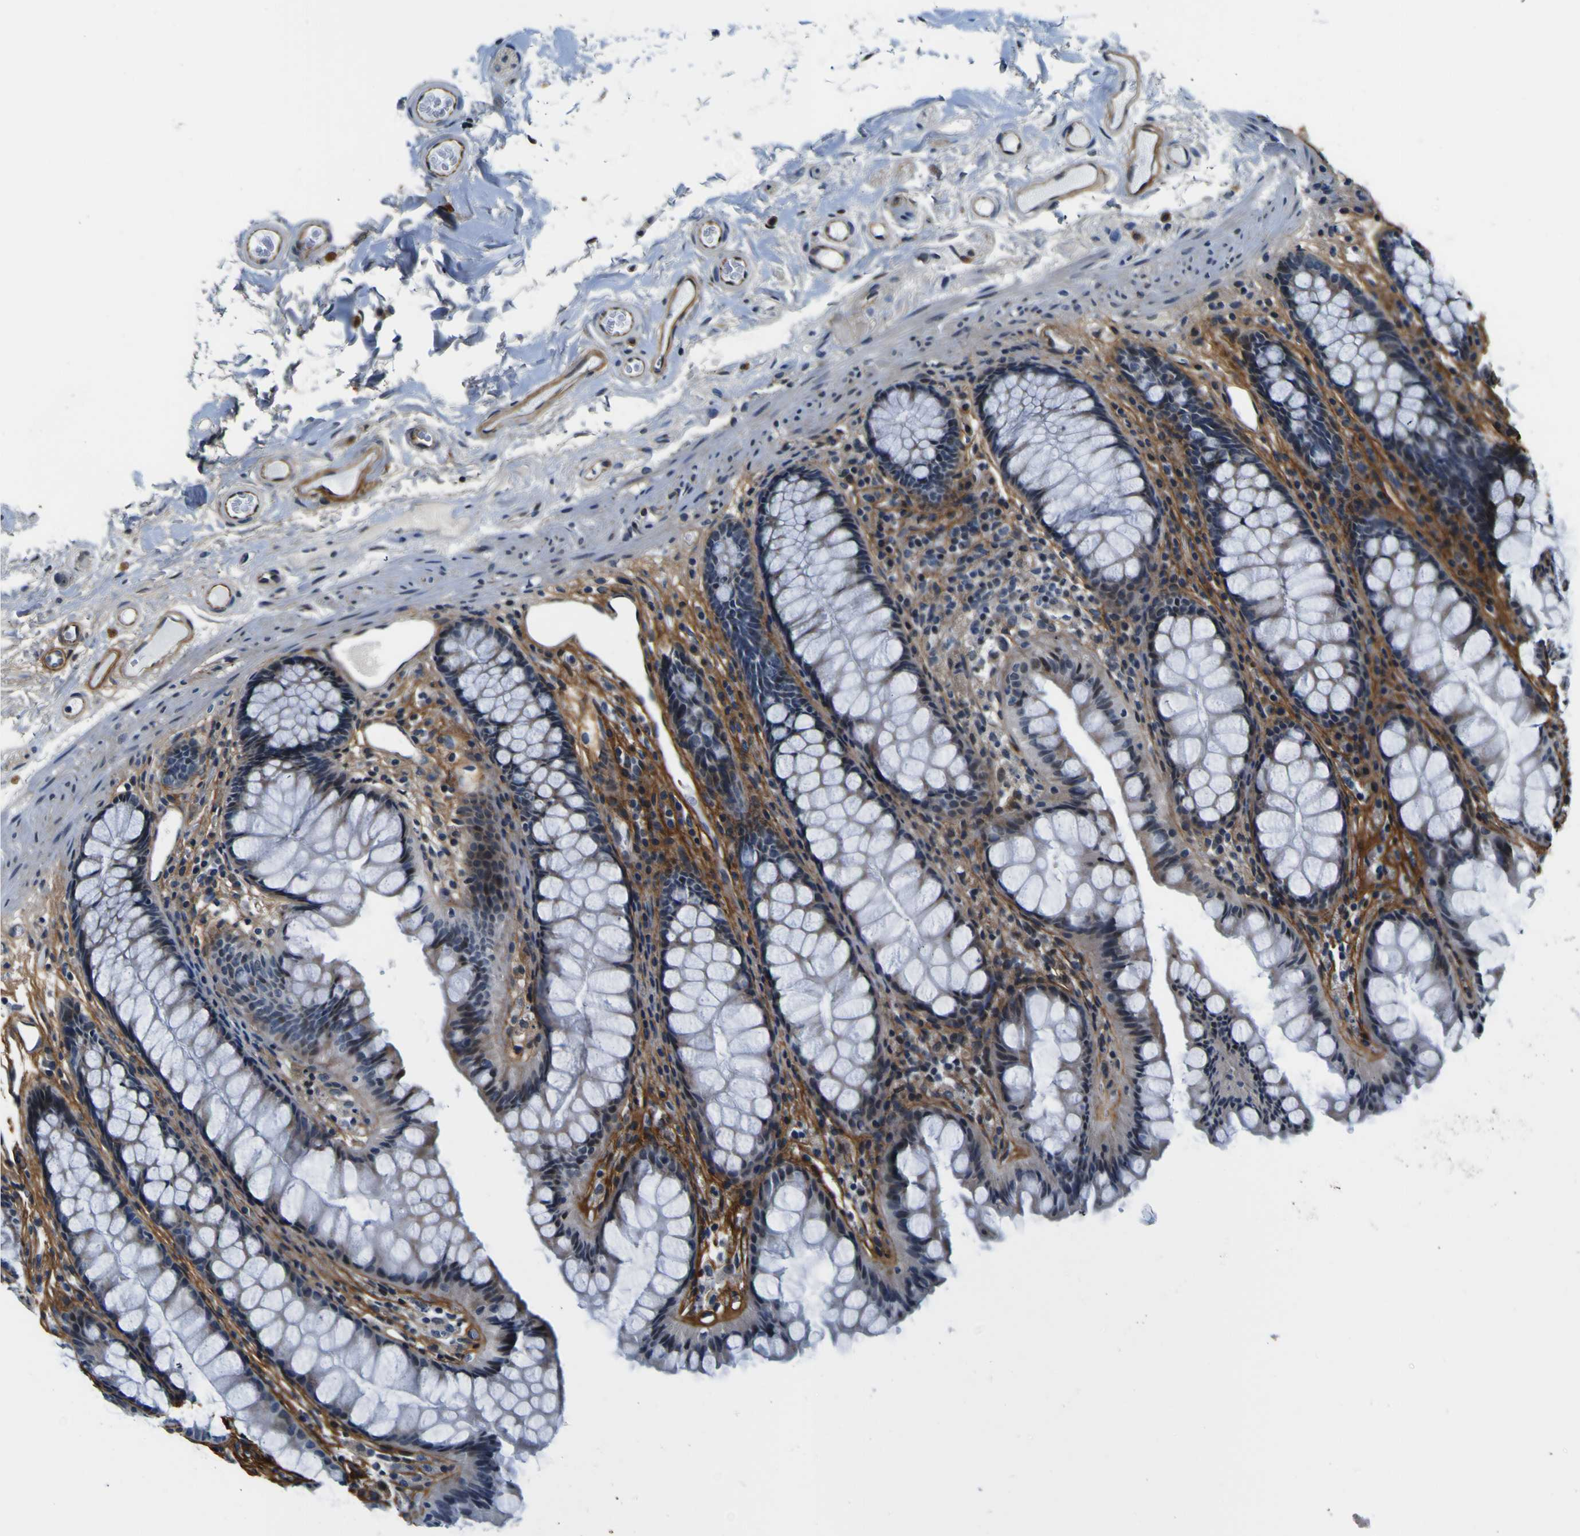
{"staining": {"intensity": "moderate", "quantity": "25%-75%", "location": "cytoplasmic/membranous,nuclear"}, "tissue": "colon", "cell_type": "Endothelial cells", "image_type": "normal", "snomed": [{"axis": "morphology", "description": "Normal tissue, NOS"}, {"axis": "topography", "description": "Colon"}], "caption": "High-power microscopy captured an IHC micrograph of benign colon, revealing moderate cytoplasmic/membranous,nuclear staining in approximately 25%-75% of endothelial cells.", "gene": "POSTN", "patient": {"sex": "female", "age": 55}}